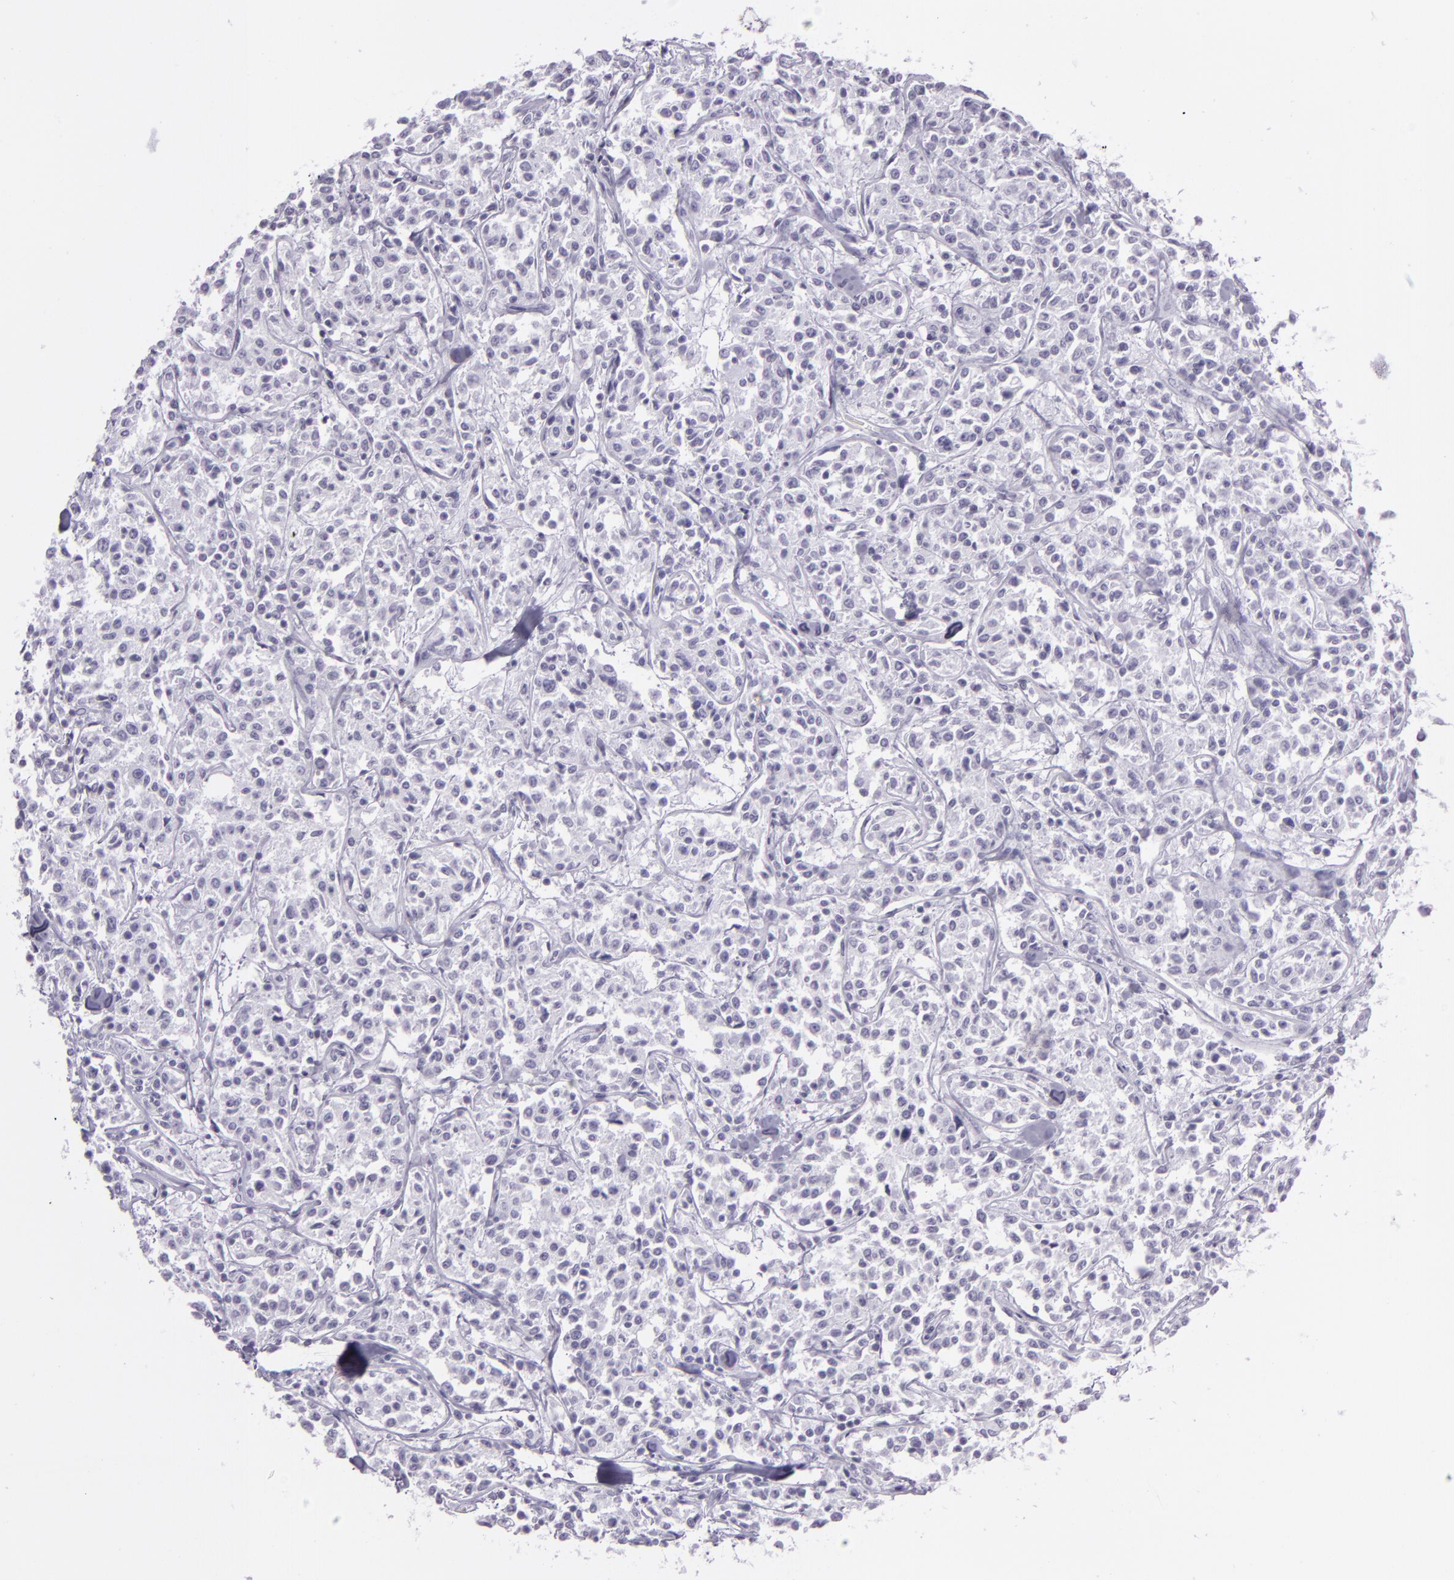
{"staining": {"intensity": "negative", "quantity": "none", "location": "none"}, "tissue": "lymphoma", "cell_type": "Tumor cells", "image_type": "cancer", "snomed": [{"axis": "morphology", "description": "Malignant lymphoma, non-Hodgkin's type, Low grade"}, {"axis": "topography", "description": "Small intestine"}], "caption": "Tumor cells show no significant protein positivity in lymphoma.", "gene": "MUC6", "patient": {"sex": "female", "age": 59}}